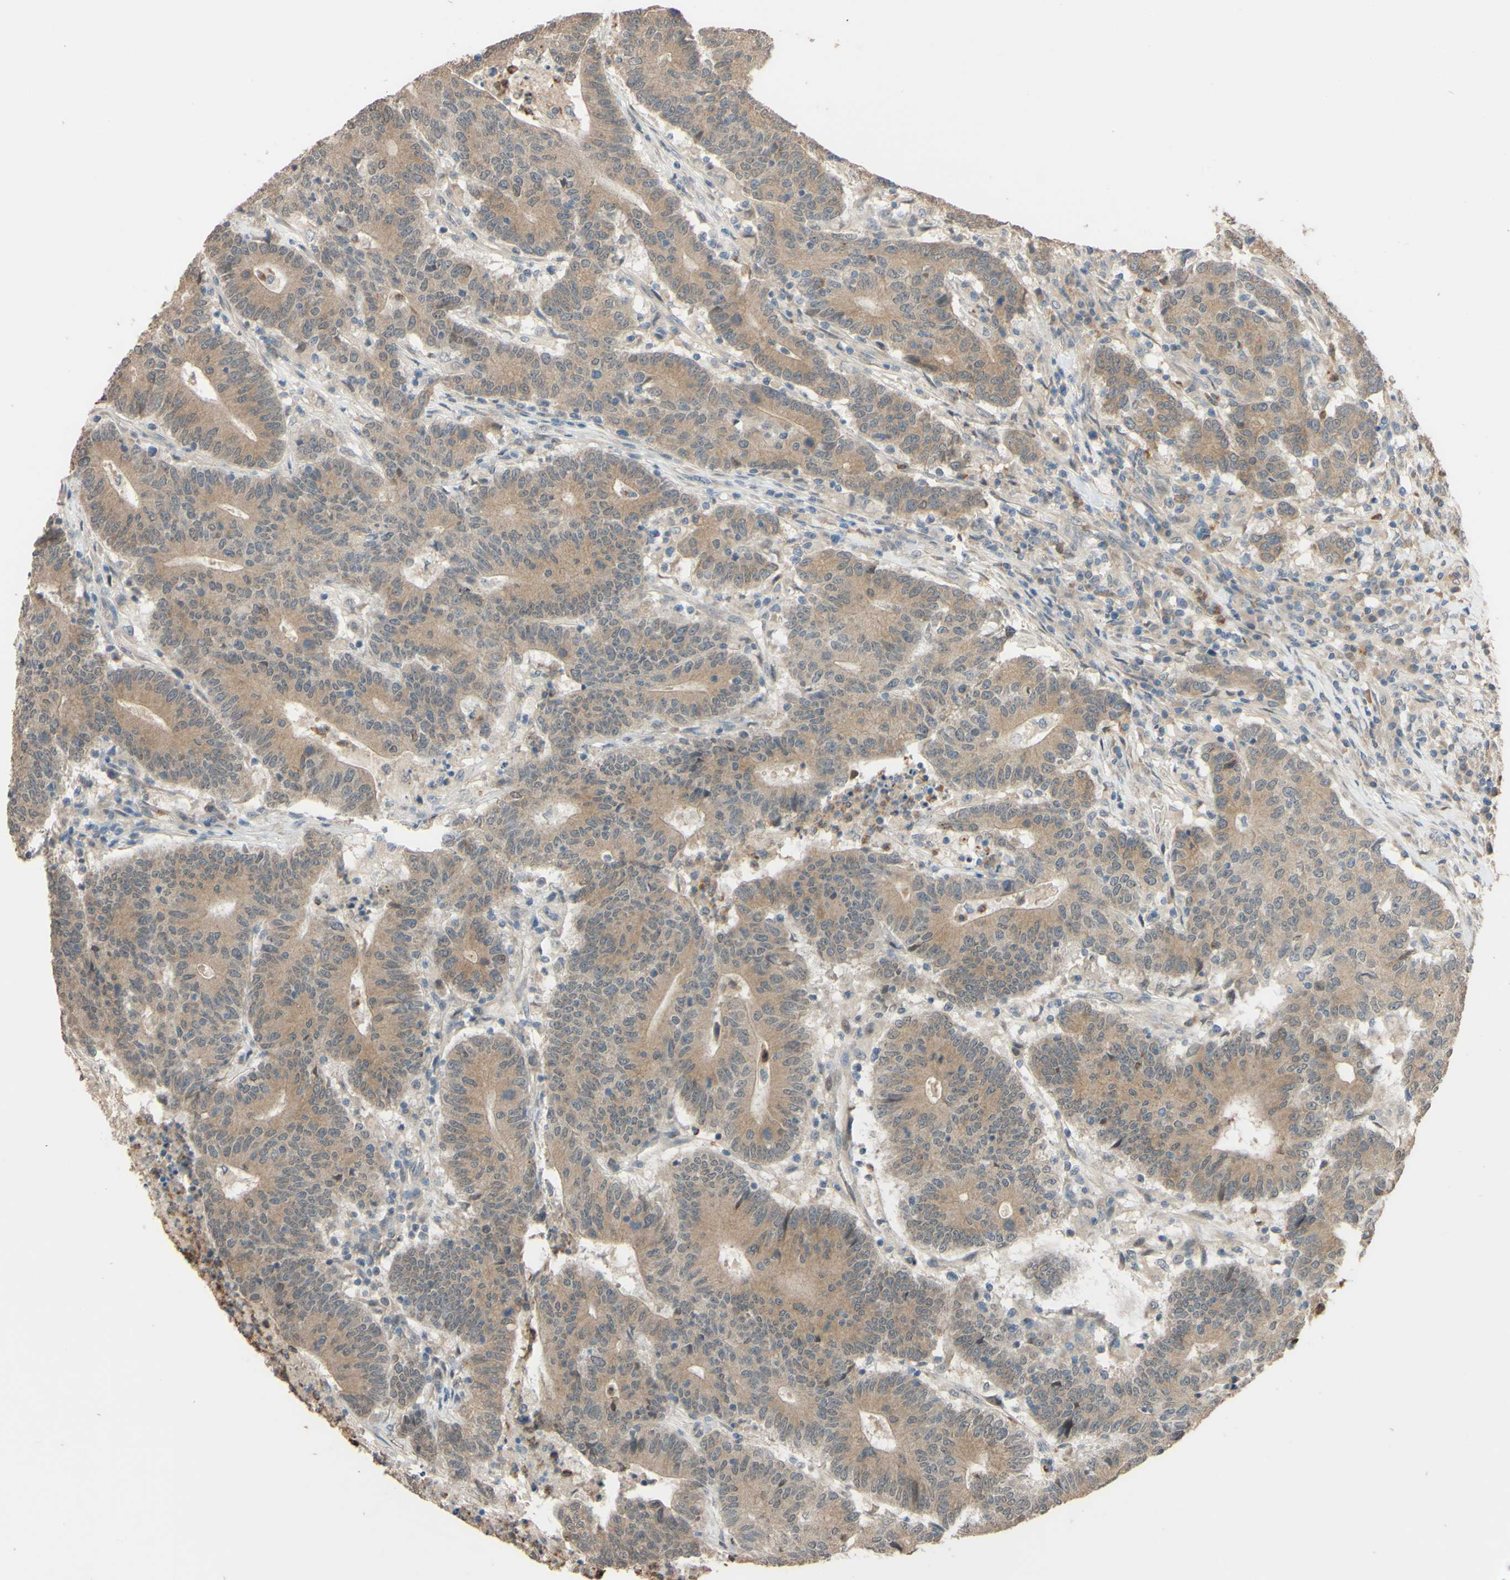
{"staining": {"intensity": "weak", "quantity": ">75%", "location": "cytoplasmic/membranous"}, "tissue": "colorectal cancer", "cell_type": "Tumor cells", "image_type": "cancer", "snomed": [{"axis": "morphology", "description": "Normal tissue, NOS"}, {"axis": "morphology", "description": "Adenocarcinoma, NOS"}, {"axis": "topography", "description": "Colon"}], "caption": "The image exhibits a brown stain indicating the presence of a protein in the cytoplasmic/membranous of tumor cells in colorectal cancer.", "gene": "SMIM19", "patient": {"sex": "female", "age": 75}}